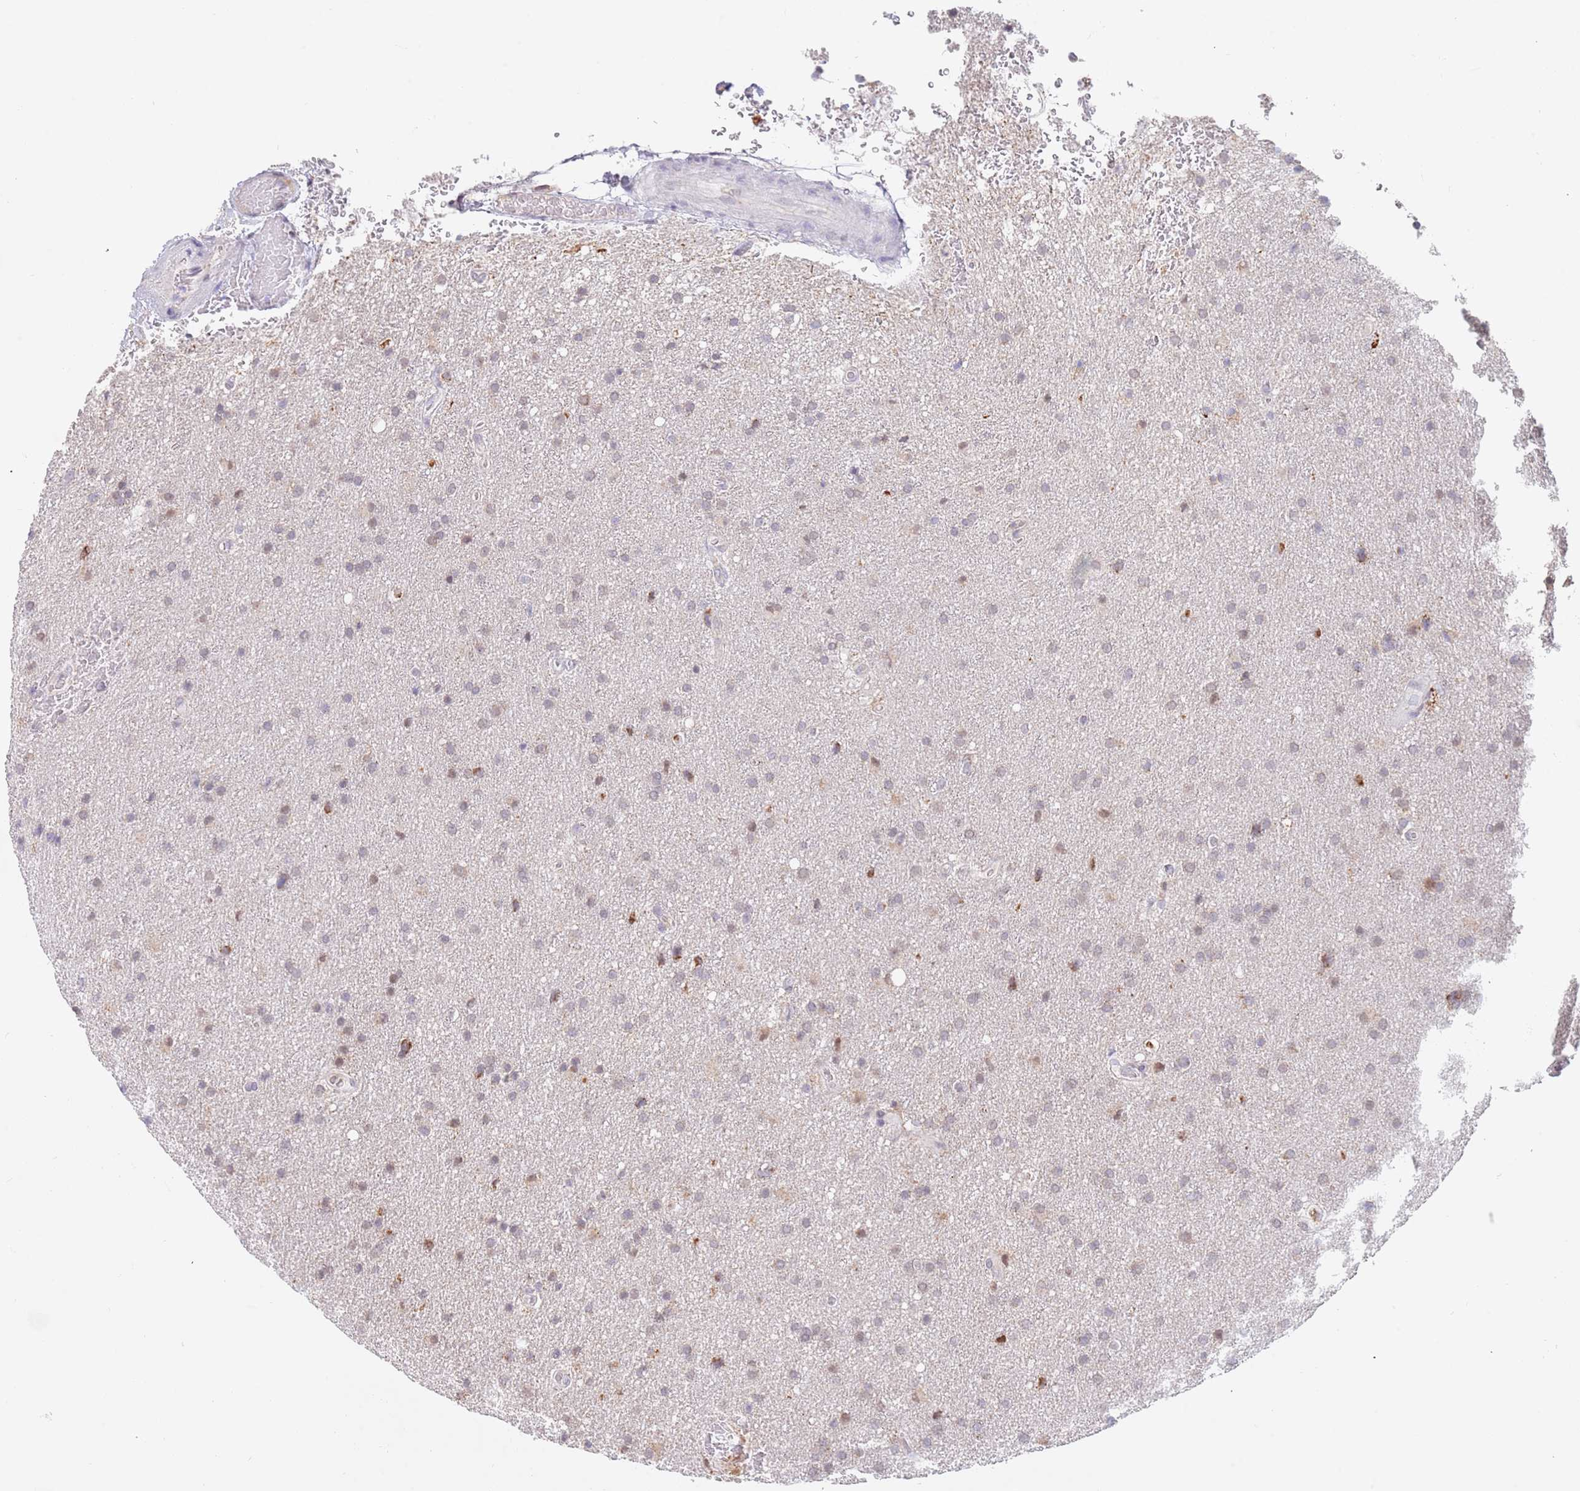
{"staining": {"intensity": "weak", "quantity": "25%-75%", "location": "cytoplasmic/membranous"}, "tissue": "glioma", "cell_type": "Tumor cells", "image_type": "cancer", "snomed": [{"axis": "morphology", "description": "Glioma, malignant, Low grade"}, {"axis": "topography", "description": "Brain"}], "caption": "Low-grade glioma (malignant) stained with a brown dye reveals weak cytoplasmic/membranous positive expression in about 25%-75% of tumor cells.", "gene": "TIMM13", "patient": {"sex": "female", "age": 32}}